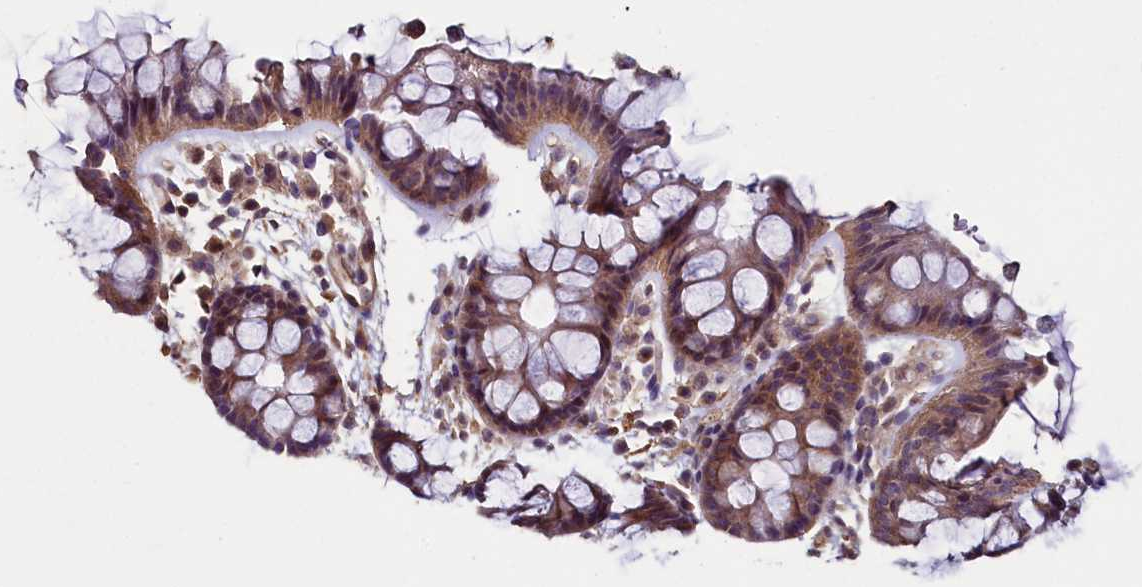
{"staining": {"intensity": "moderate", "quantity": ">75%", "location": "cytoplasmic/membranous"}, "tissue": "colon", "cell_type": "Glandular cells", "image_type": "normal", "snomed": [{"axis": "morphology", "description": "Normal tissue, NOS"}, {"axis": "topography", "description": "Colon"}], "caption": "IHC (DAB) staining of benign human colon reveals moderate cytoplasmic/membranous protein staining in approximately >75% of glandular cells.", "gene": "PALM", "patient": {"sex": "female", "age": 62}}